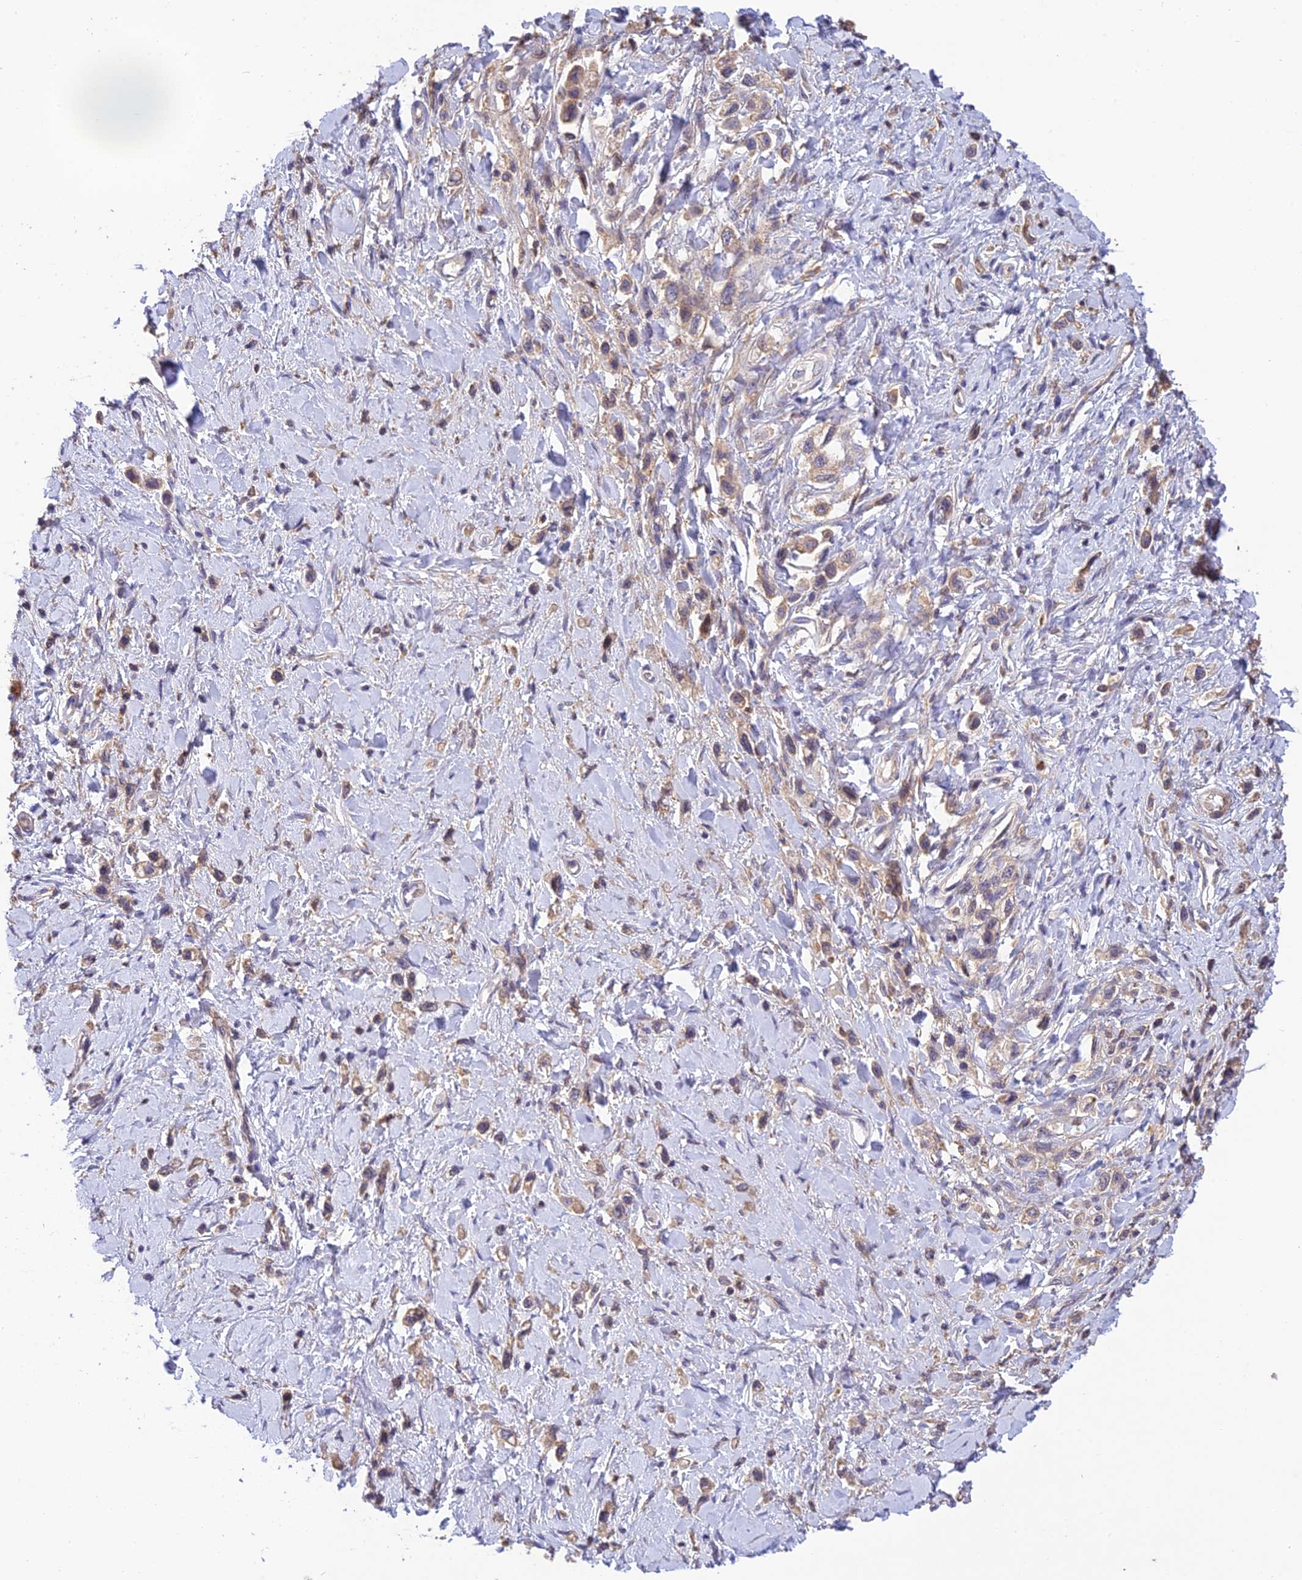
{"staining": {"intensity": "weak", "quantity": "25%-75%", "location": "cytoplasmic/membranous"}, "tissue": "stomach cancer", "cell_type": "Tumor cells", "image_type": "cancer", "snomed": [{"axis": "morphology", "description": "Adenocarcinoma, NOS"}, {"axis": "topography", "description": "Stomach"}], "caption": "A photomicrograph of adenocarcinoma (stomach) stained for a protein shows weak cytoplasmic/membranous brown staining in tumor cells.", "gene": "DENND5B", "patient": {"sex": "female", "age": 65}}